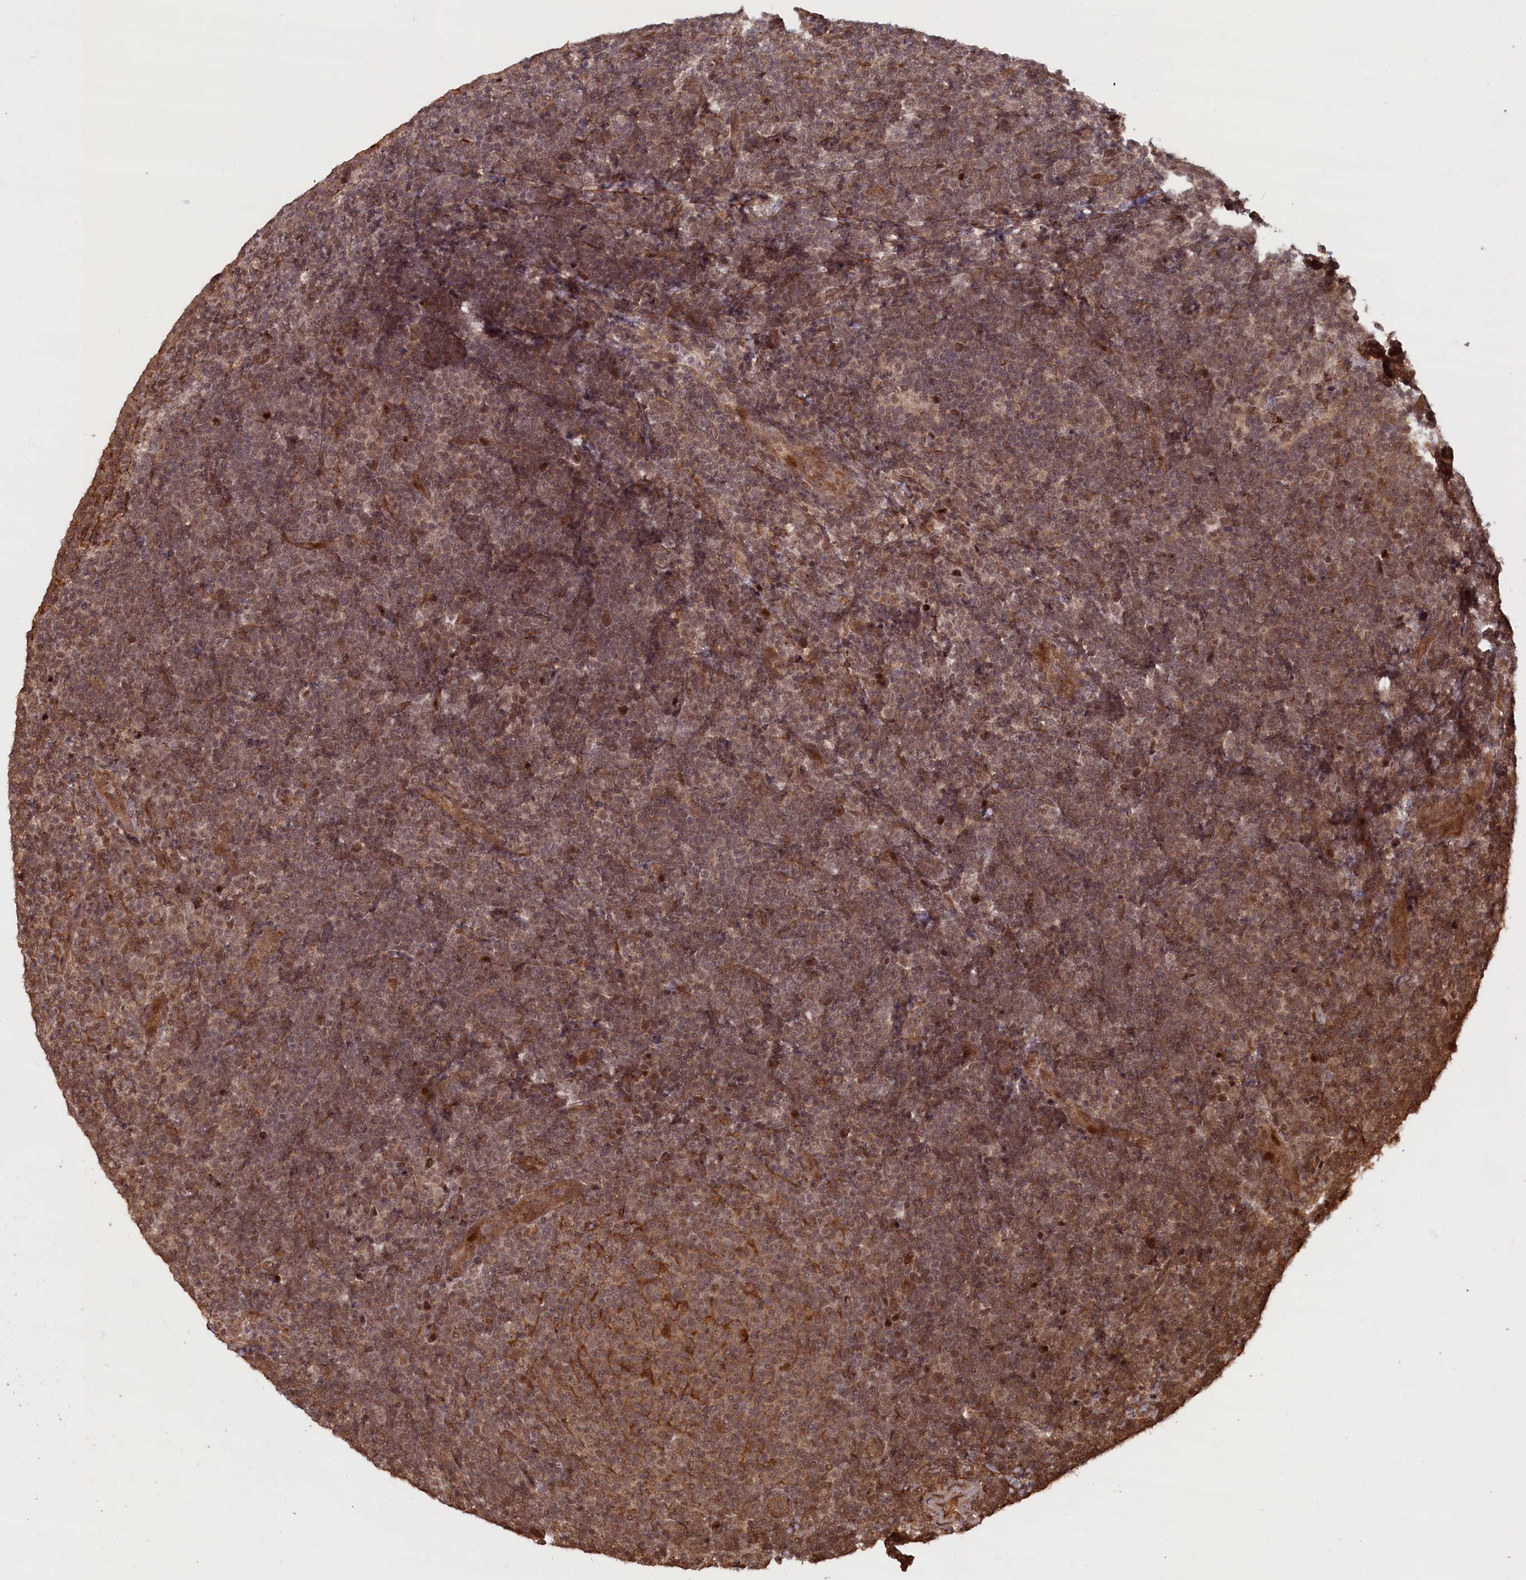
{"staining": {"intensity": "moderate", "quantity": ">75%", "location": "cytoplasmic/membranous,nuclear"}, "tissue": "lymphoma", "cell_type": "Tumor cells", "image_type": "cancer", "snomed": [{"axis": "morphology", "description": "Malignant lymphoma, non-Hodgkin's type, Low grade"}, {"axis": "topography", "description": "Lymph node"}], "caption": "IHC (DAB) staining of human low-grade malignant lymphoma, non-Hodgkin's type reveals moderate cytoplasmic/membranous and nuclear protein staining in approximately >75% of tumor cells. (DAB = brown stain, brightfield microscopy at high magnification).", "gene": "HIF3A", "patient": {"sex": "male", "age": 66}}